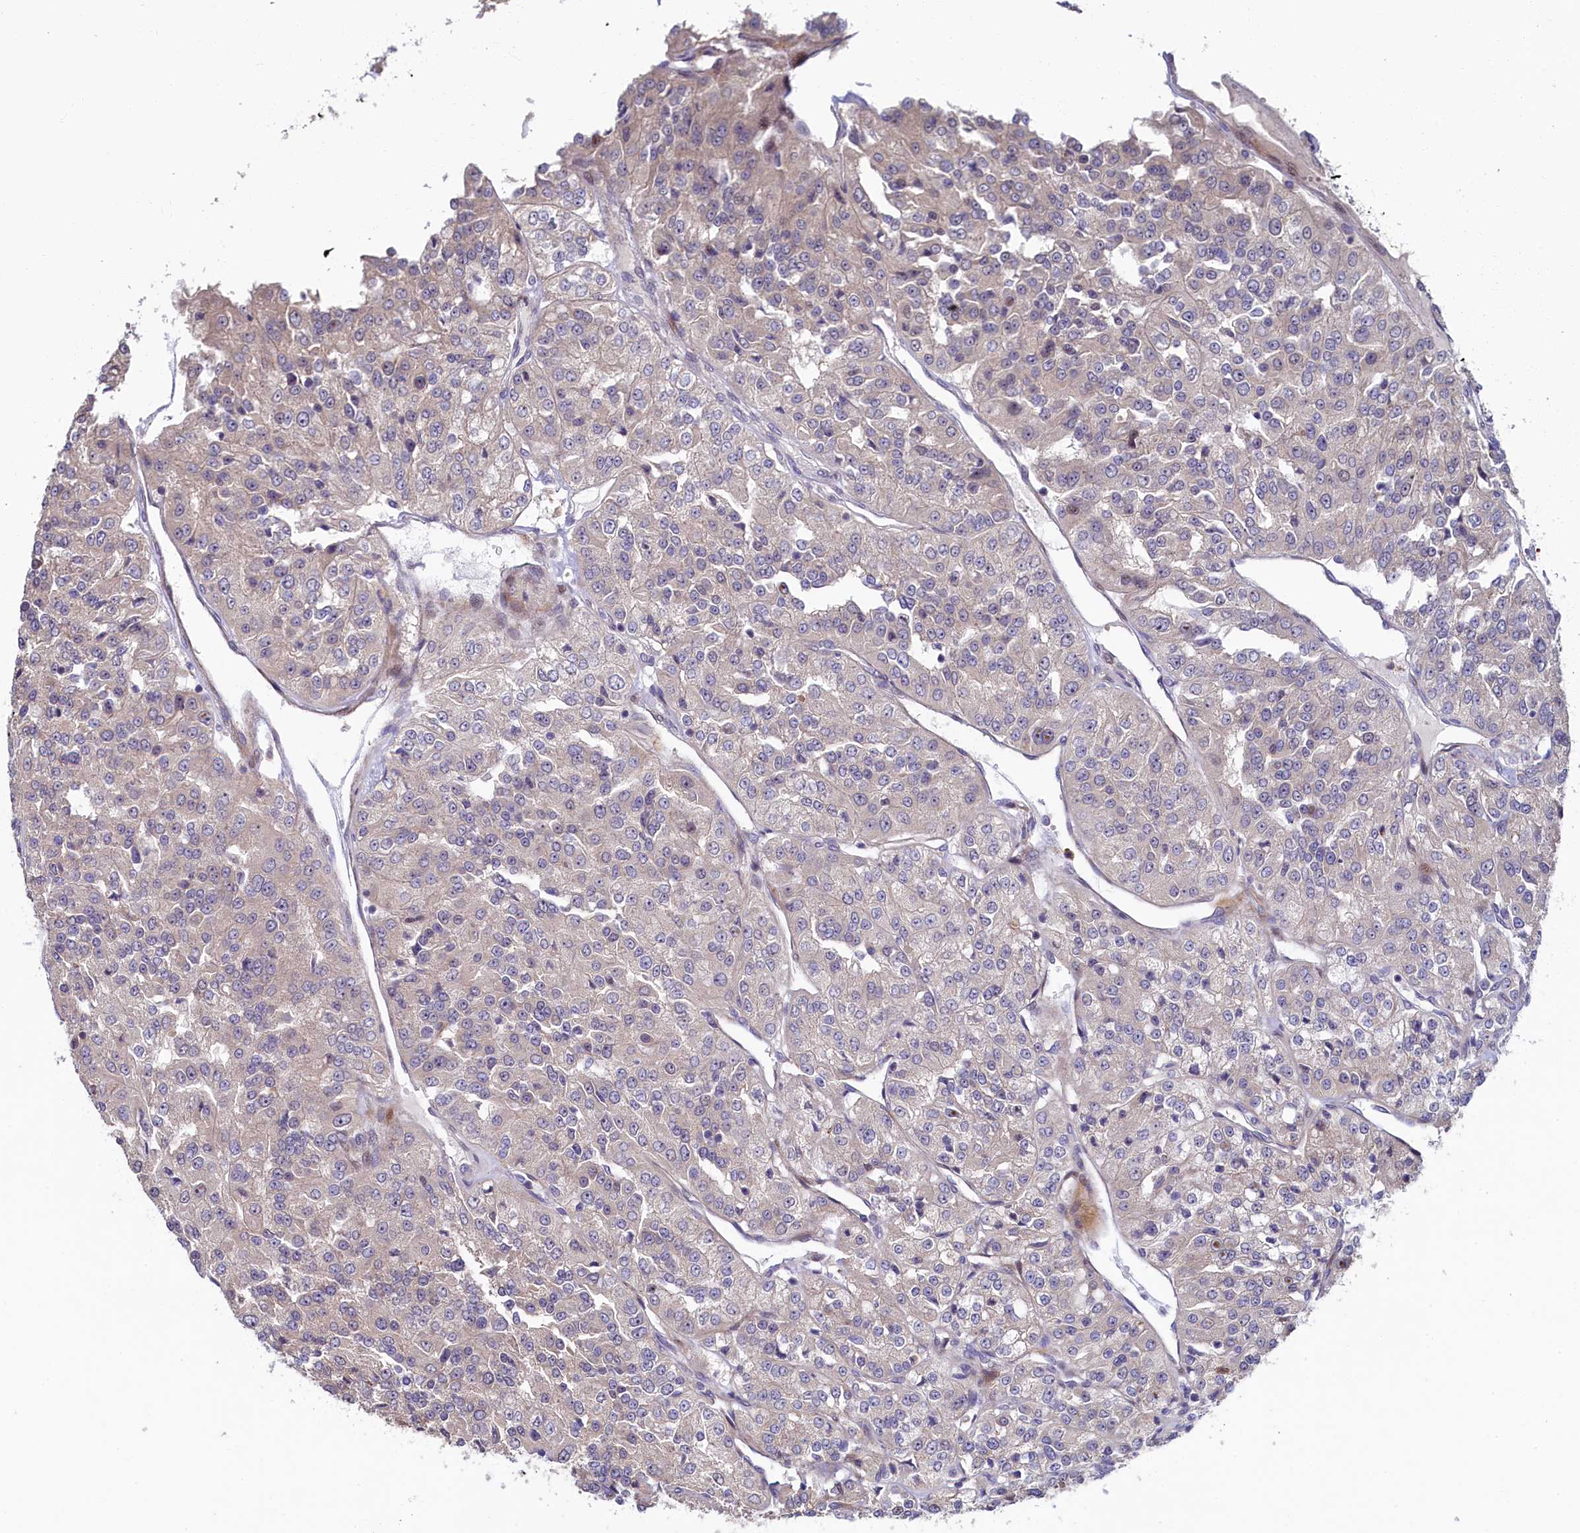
{"staining": {"intensity": "negative", "quantity": "none", "location": "none"}, "tissue": "renal cancer", "cell_type": "Tumor cells", "image_type": "cancer", "snomed": [{"axis": "morphology", "description": "Adenocarcinoma, NOS"}, {"axis": "topography", "description": "Kidney"}], "caption": "Renal cancer (adenocarcinoma) was stained to show a protein in brown. There is no significant staining in tumor cells.", "gene": "PIK3C3", "patient": {"sex": "female", "age": 63}}